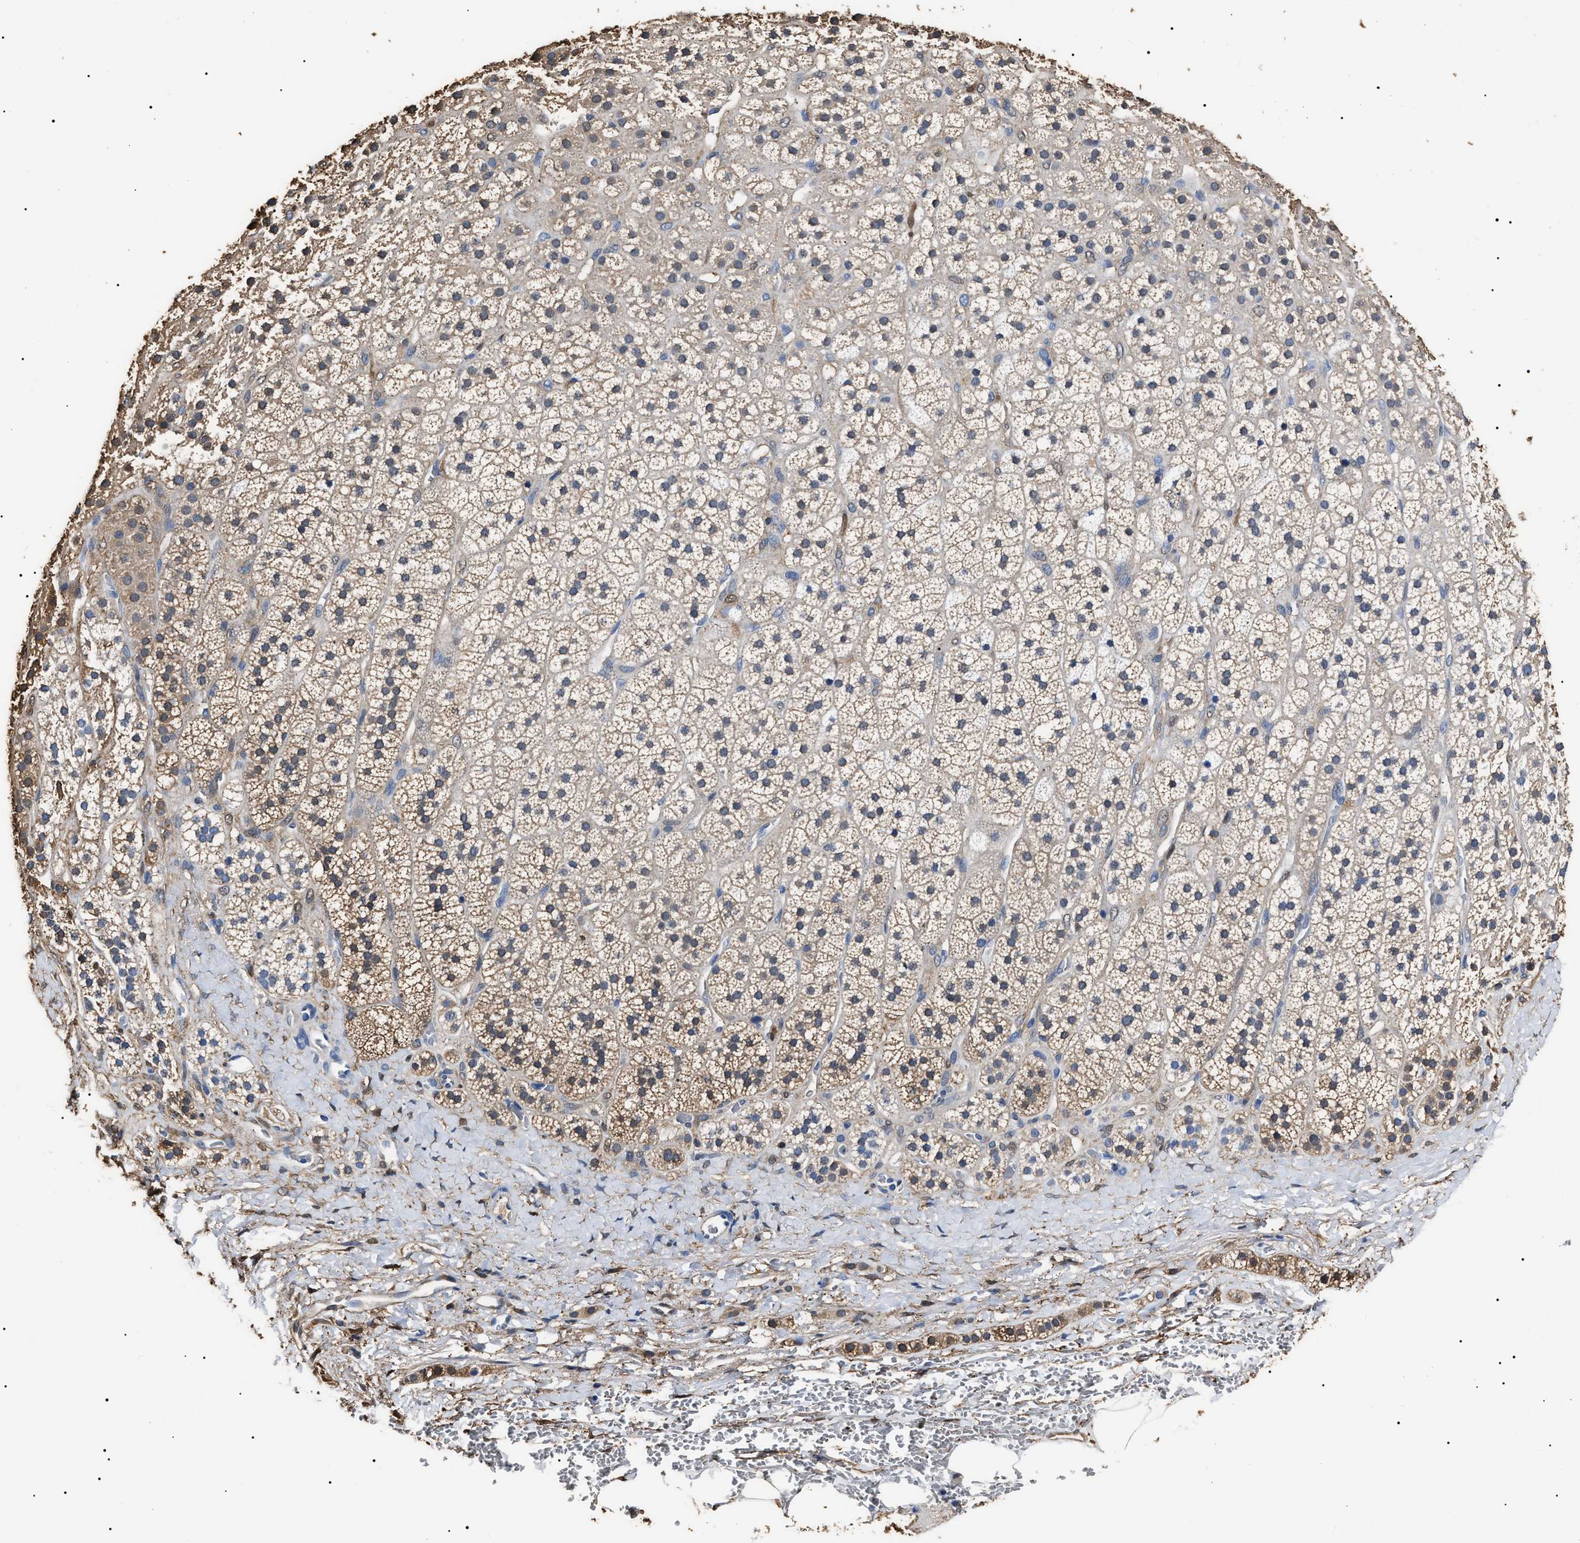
{"staining": {"intensity": "moderate", "quantity": "<25%", "location": "cytoplasmic/membranous"}, "tissue": "adrenal gland", "cell_type": "Glandular cells", "image_type": "normal", "snomed": [{"axis": "morphology", "description": "Normal tissue, NOS"}, {"axis": "topography", "description": "Adrenal gland"}], "caption": "High-power microscopy captured an IHC micrograph of unremarkable adrenal gland, revealing moderate cytoplasmic/membranous expression in about <25% of glandular cells.", "gene": "ALDH1A1", "patient": {"sex": "male", "age": 56}}